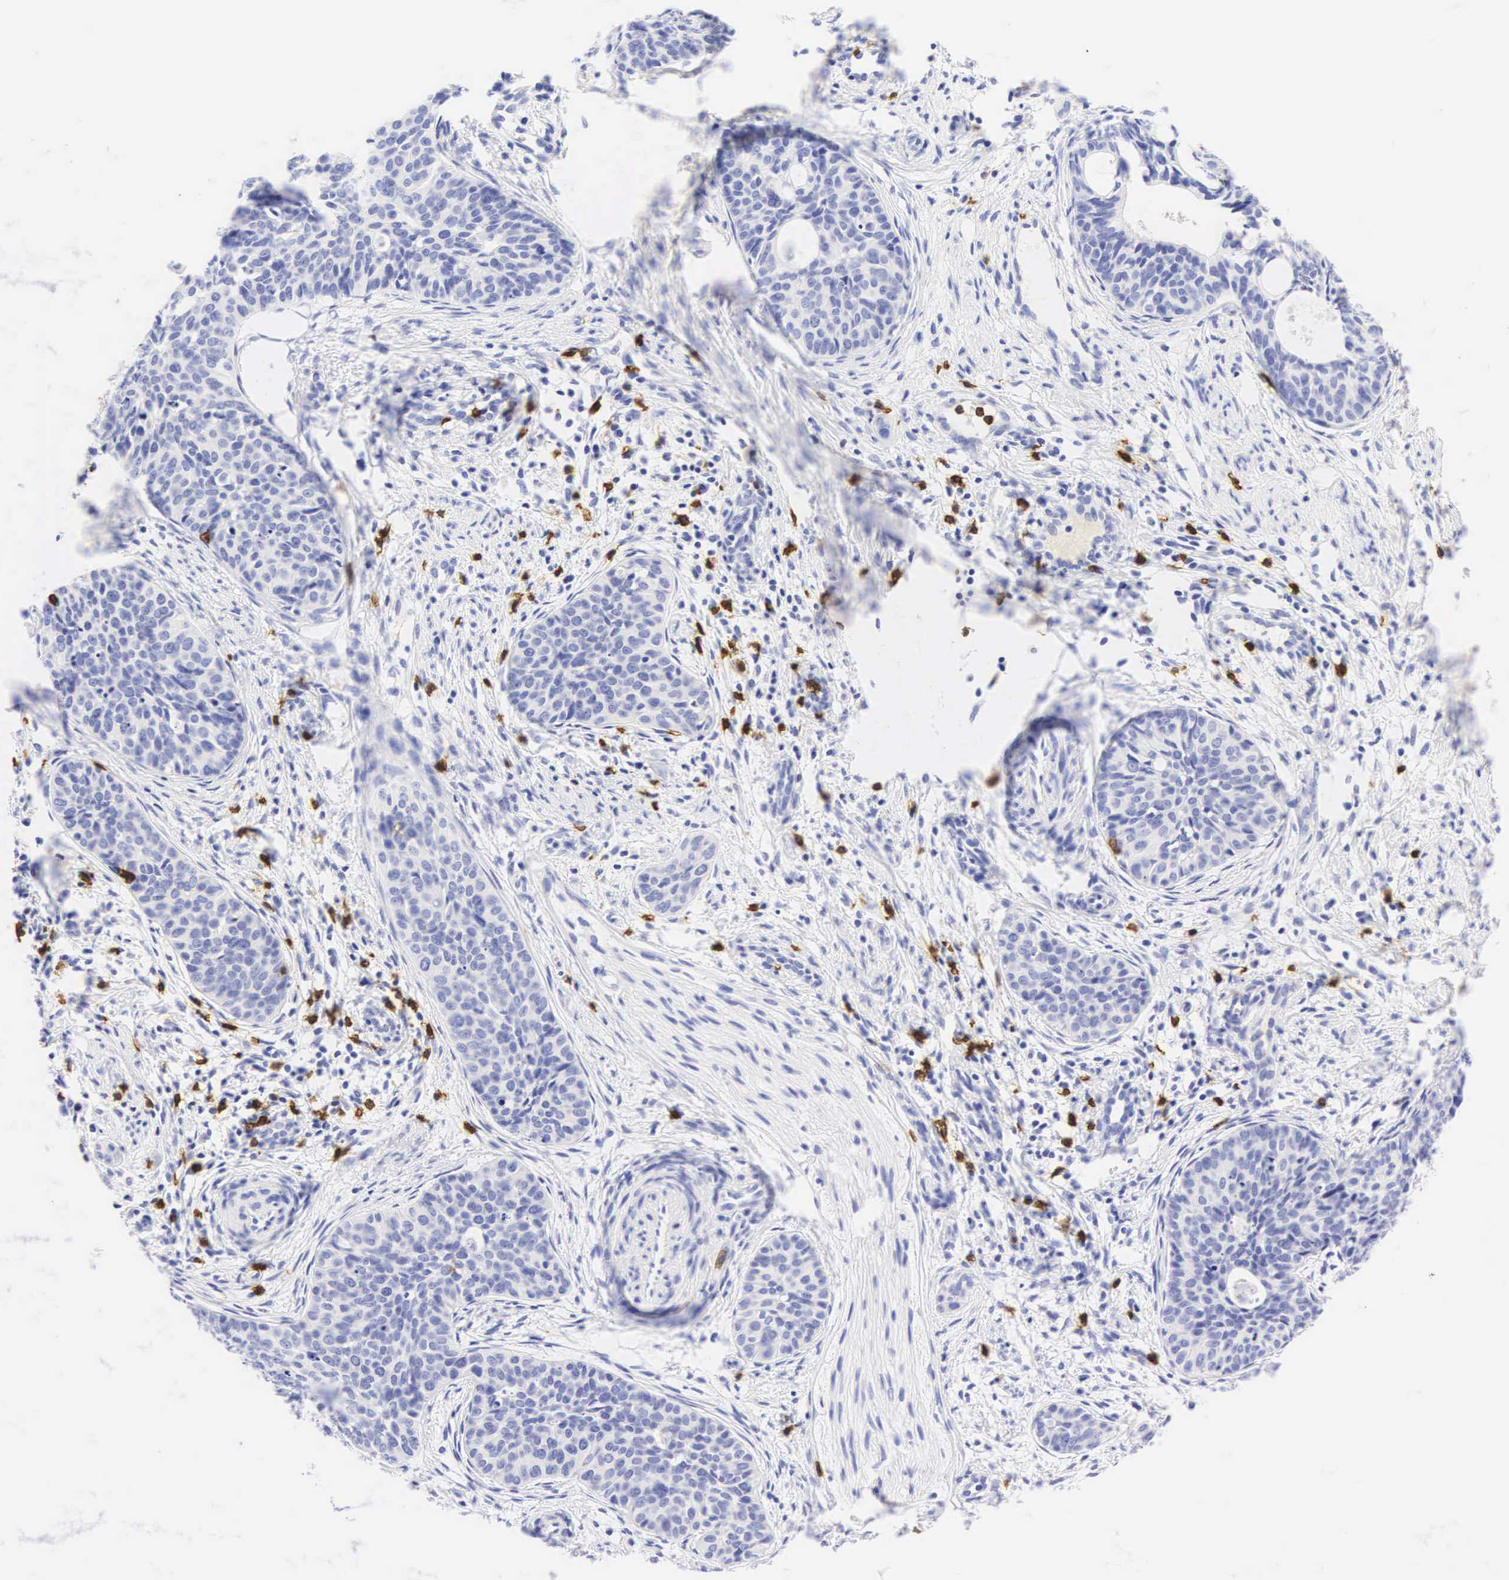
{"staining": {"intensity": "negative", "quantity": "none", "location": "none"}, "tissue": "cervical cancer", "cell_type": "Tumor cells", "image_type": "cancer", "snomed": [{"axis": "morphology", "description": "Squamous cell carcinoma, NOS"}, {"axis": "topography", "description": "Cervix"}], "caption": "IHC of human cervical cancer shows no expression in tumor cells. (Immunohistochemistry (ihc), brightfield microscopy, high magnification).", "gene": "CD8A", "patient": {"sex": "female", "age": 34}}